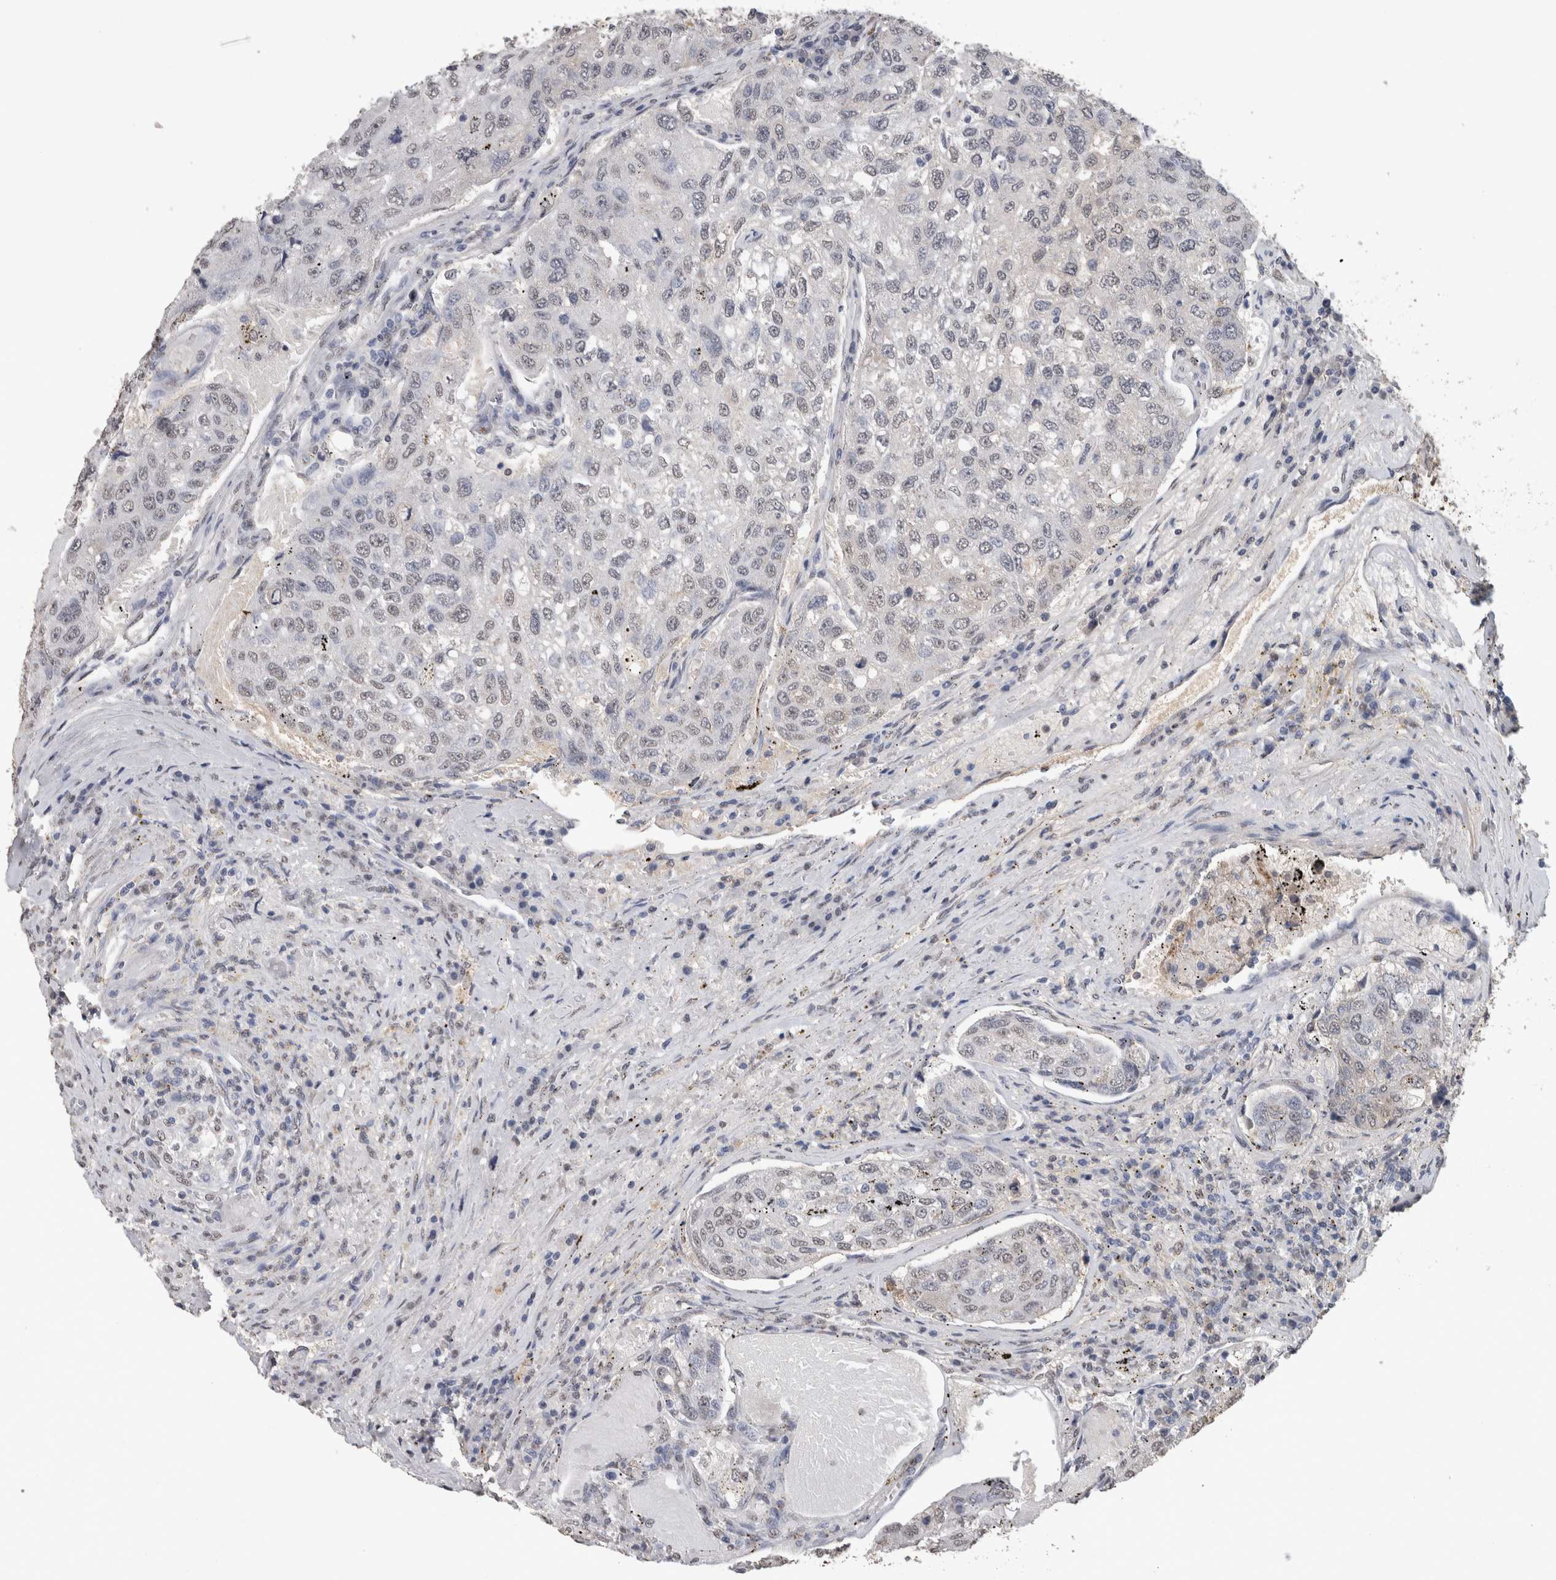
{"staining": {"intensity": "negative", "quantity": "none", "location": "none"}, "tissue": "urothelial cancer", "cell_type": "Tumor cells", "image_type": "cancer", "snomed": [{"axis": "morphology", "description": "Urothelial carcinoma, High grade"}, {"axis": "topography", "description": "Lymph node"}, {"axis": "topography", "description": "Urinary bladder"}], "caption": "IHC image of neoplastic tissue: urothelial cancer stained with DAB shows no significant protein staining in tumor cells.", "gene": "LTBP1", "patient": {"sex": "male", "age": 51}}